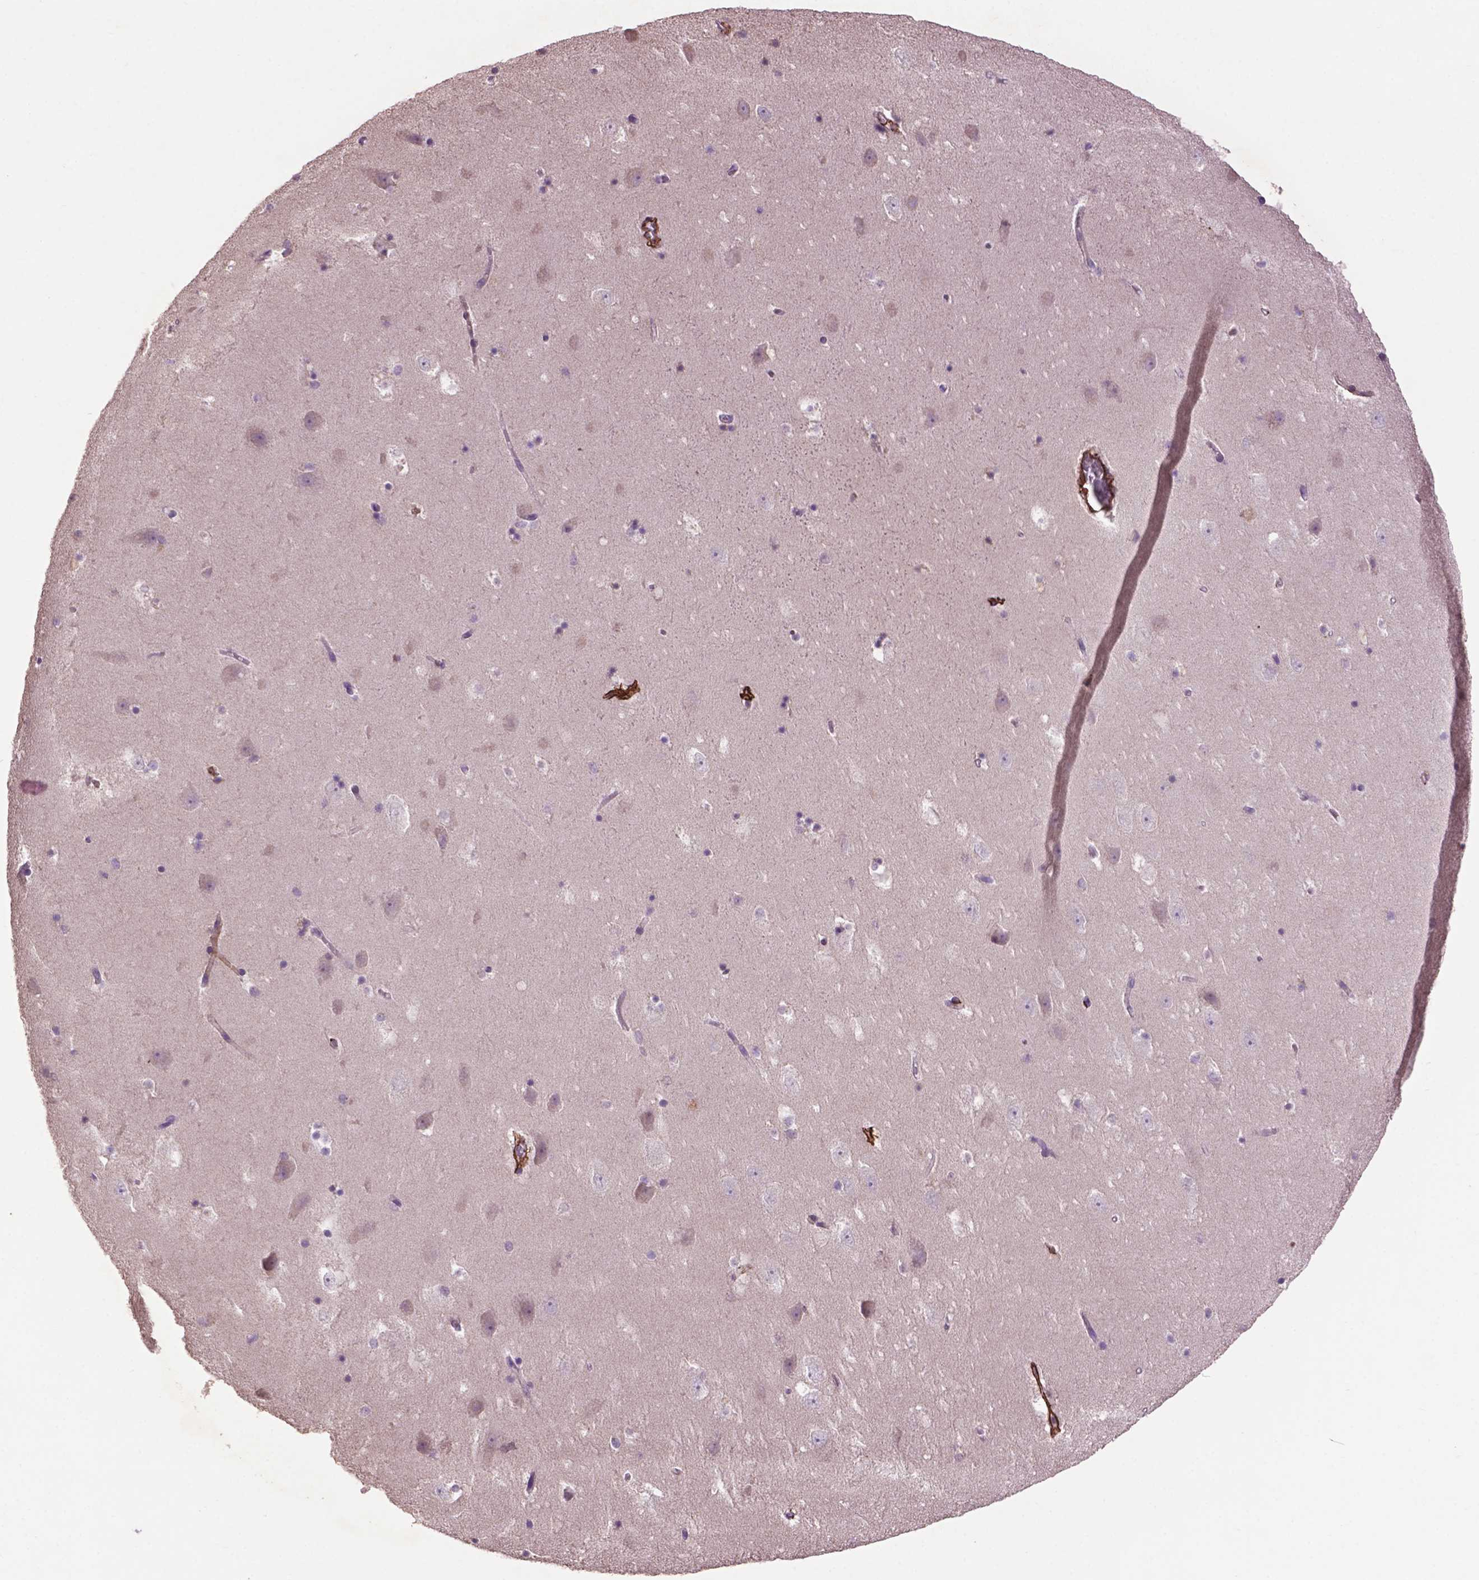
{"staining": {"intensity": "negative", "quantity": "none", "location": "none"}, "tissue": "hippocampus", "cell_type": "Glial cells", "image_type": "normal", "snomed": [{"axis": "morphology", "description": "Normal tissue, NOS"}, {"axis": "topography", "description": "Hippocampus"}], "caption": "Immunohistochemistry (IHC) photomicrograph of benign hippocampus stained for a protein (brown), which shows no staining in glial cells. (DAB (3,3'-diaminobenzidine) immunohistochemistry visualized using brightfield microscopy, high magnification).", "gene": "LRRC3C", "patient": {"sex": "male", "age": 58}}